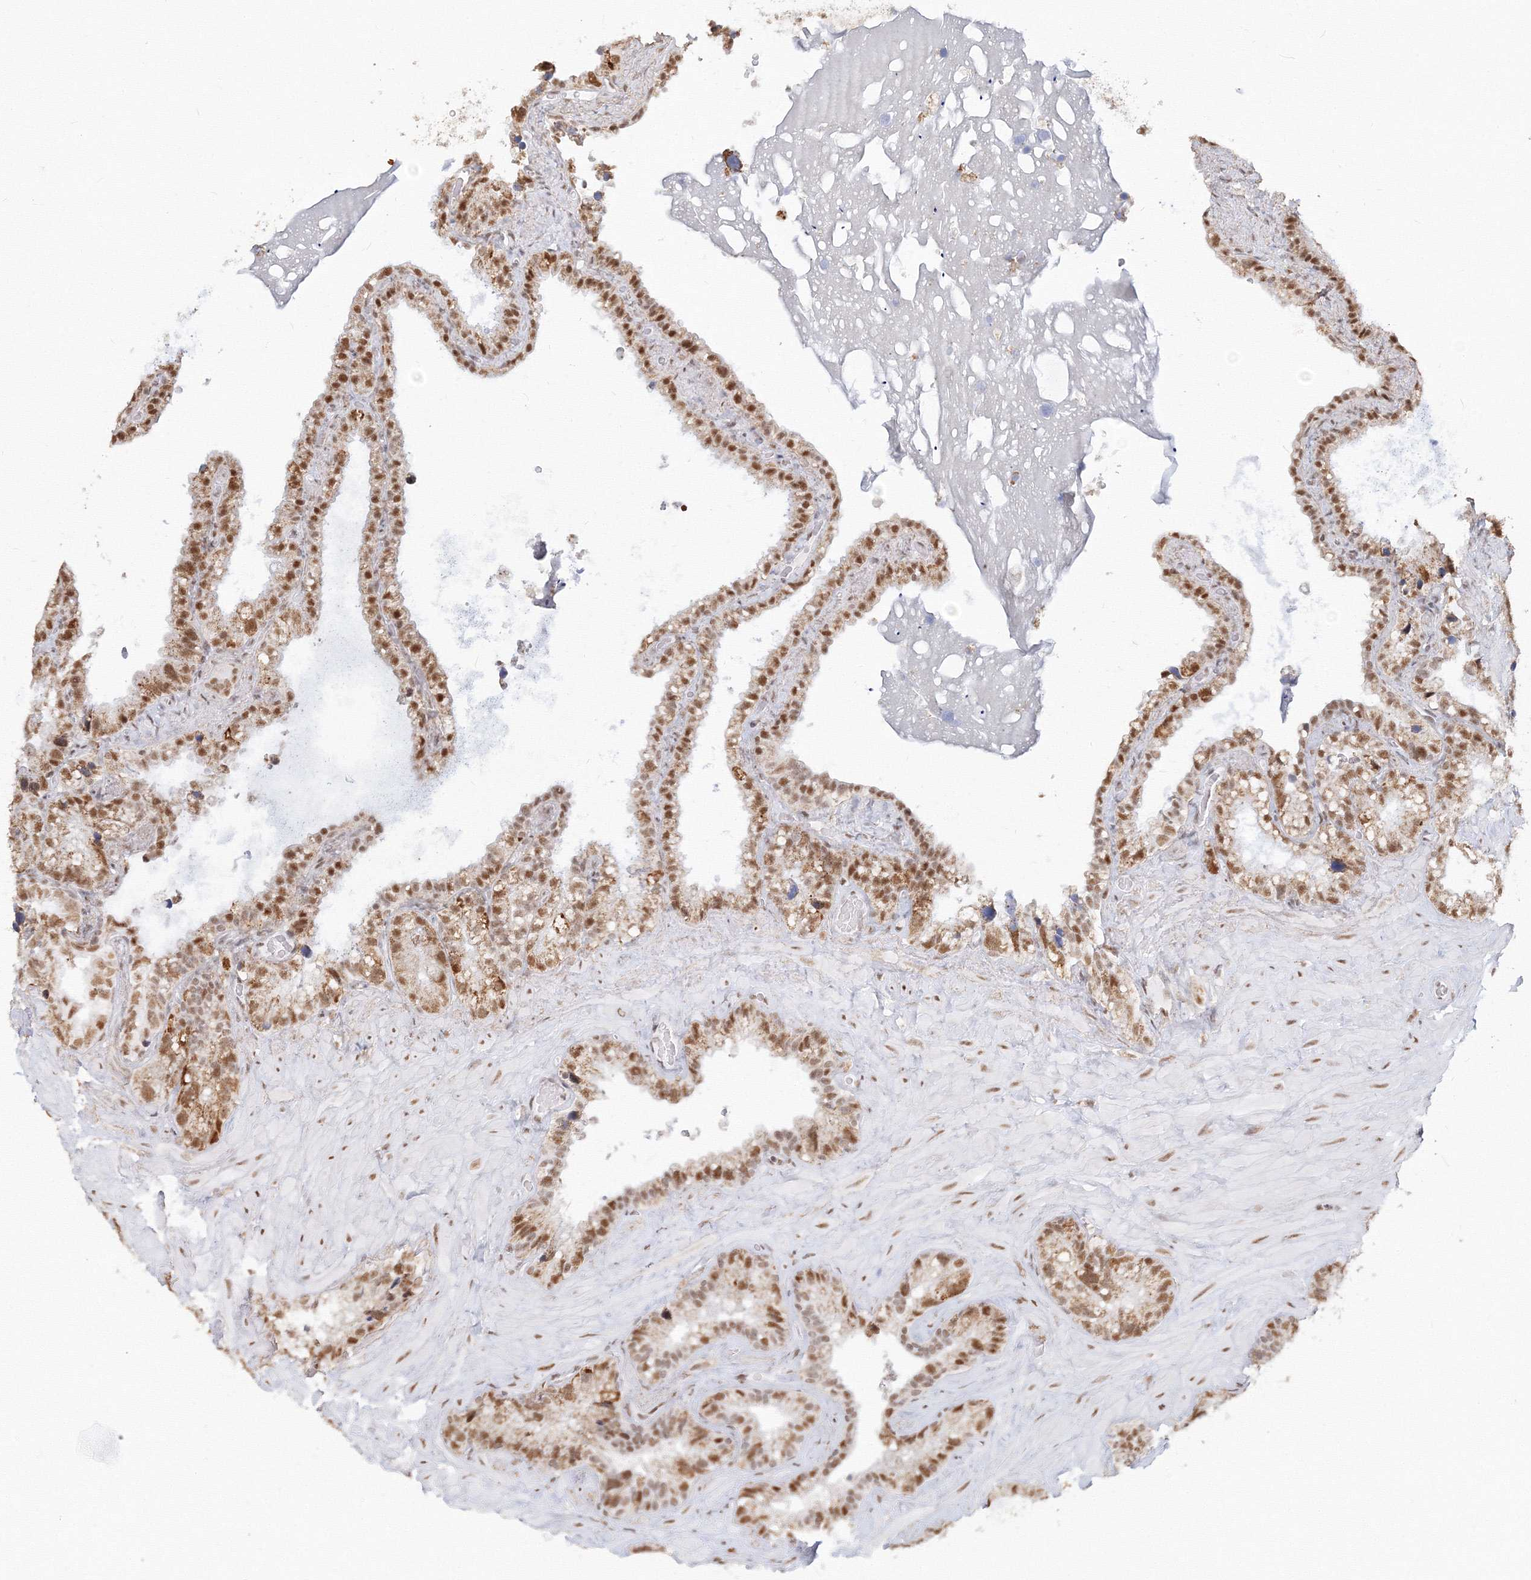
{"staining": {"intensity": "moderate", "quantity": ">75%", "location": "nuclear"}, "tissue": "seminal vesicle", "cell_type": "Glandular cells", "image_type": "normal", "snomed": [{"axis": "morphology", "description": "Normal tissue, NOS"}, {"axis": "topography", "description": "Prostate"}, {"axis": "topography", "description": "Seminal veicle"}], "caption": "High-magnification brightfield microscopy of normal seminal vesicle stained with DAB (brown) and counterstained with hematoxylin (blue). glandular cells exhibit moderate nuclear positivity is identified in about>75% of cells. The protein is stained brown, and the nuclei are stained in blue (DAB IHC with brightfield microscopy, high magnification).", "gene": "PPP4R2", "patient": {"sex": "male", "age": 68}}